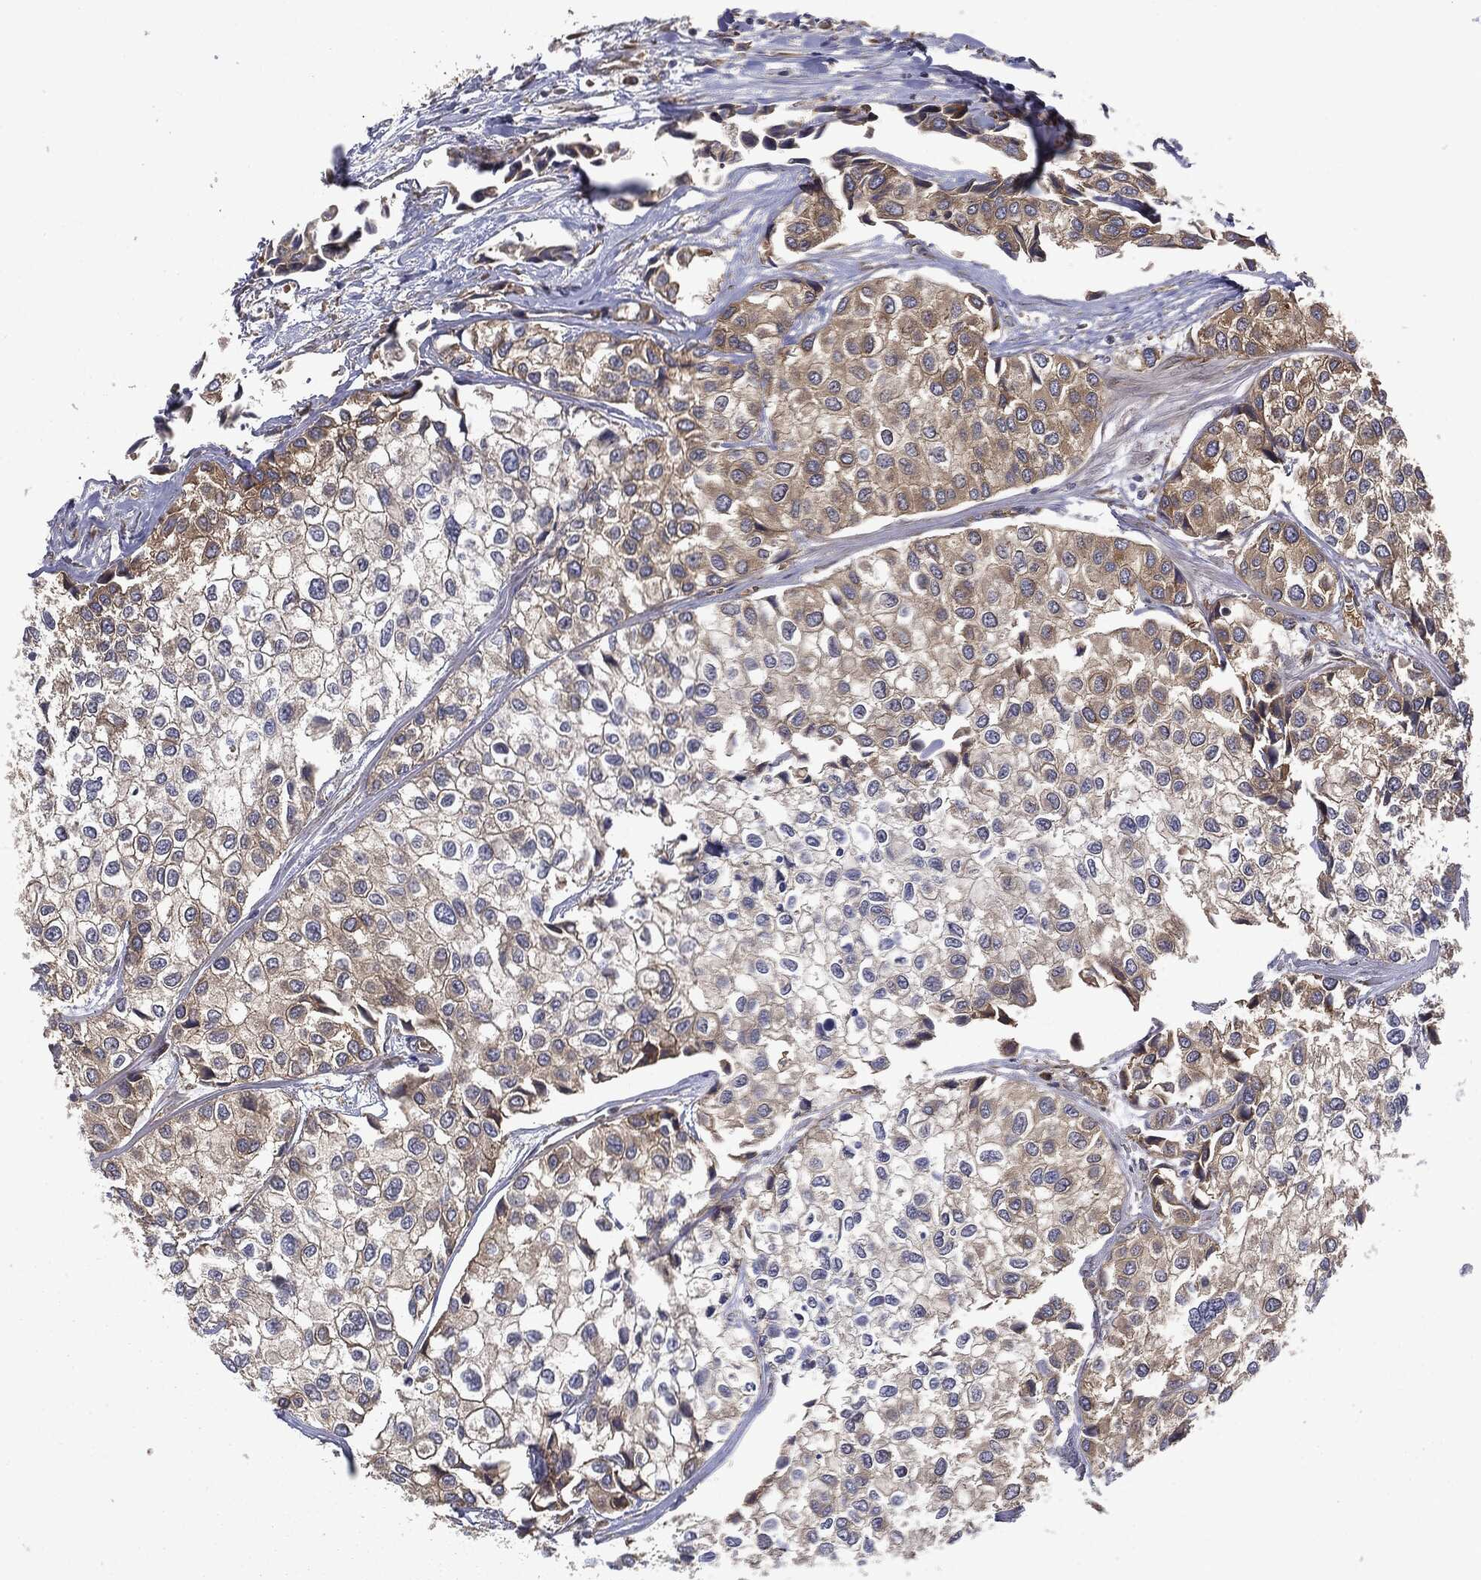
{"staining": {"intensity": "moderate", "quantity": "<25%", "location": "cytoplasmic/membranous"}, "tissue": "urothelial cancer", "cell_type": "Tumor cells", "image_type": "cancer", "snomed": [{"axis": "morphology", "description": "Urothelial carcinoma, High grade"}, {"axis": "topography", "description": "Urinary bladder"}], "caption": "A high-resolution photomicrograph shows IHC staining of urothelial cancer, which displays moderate cytoplasmic/membranous staining in about <25% of tumor cells. (IHC, brightfield microscopy, high magnification).", "gene": "EIF2AK2", "patient": {"sex": "male", "age": 73}}